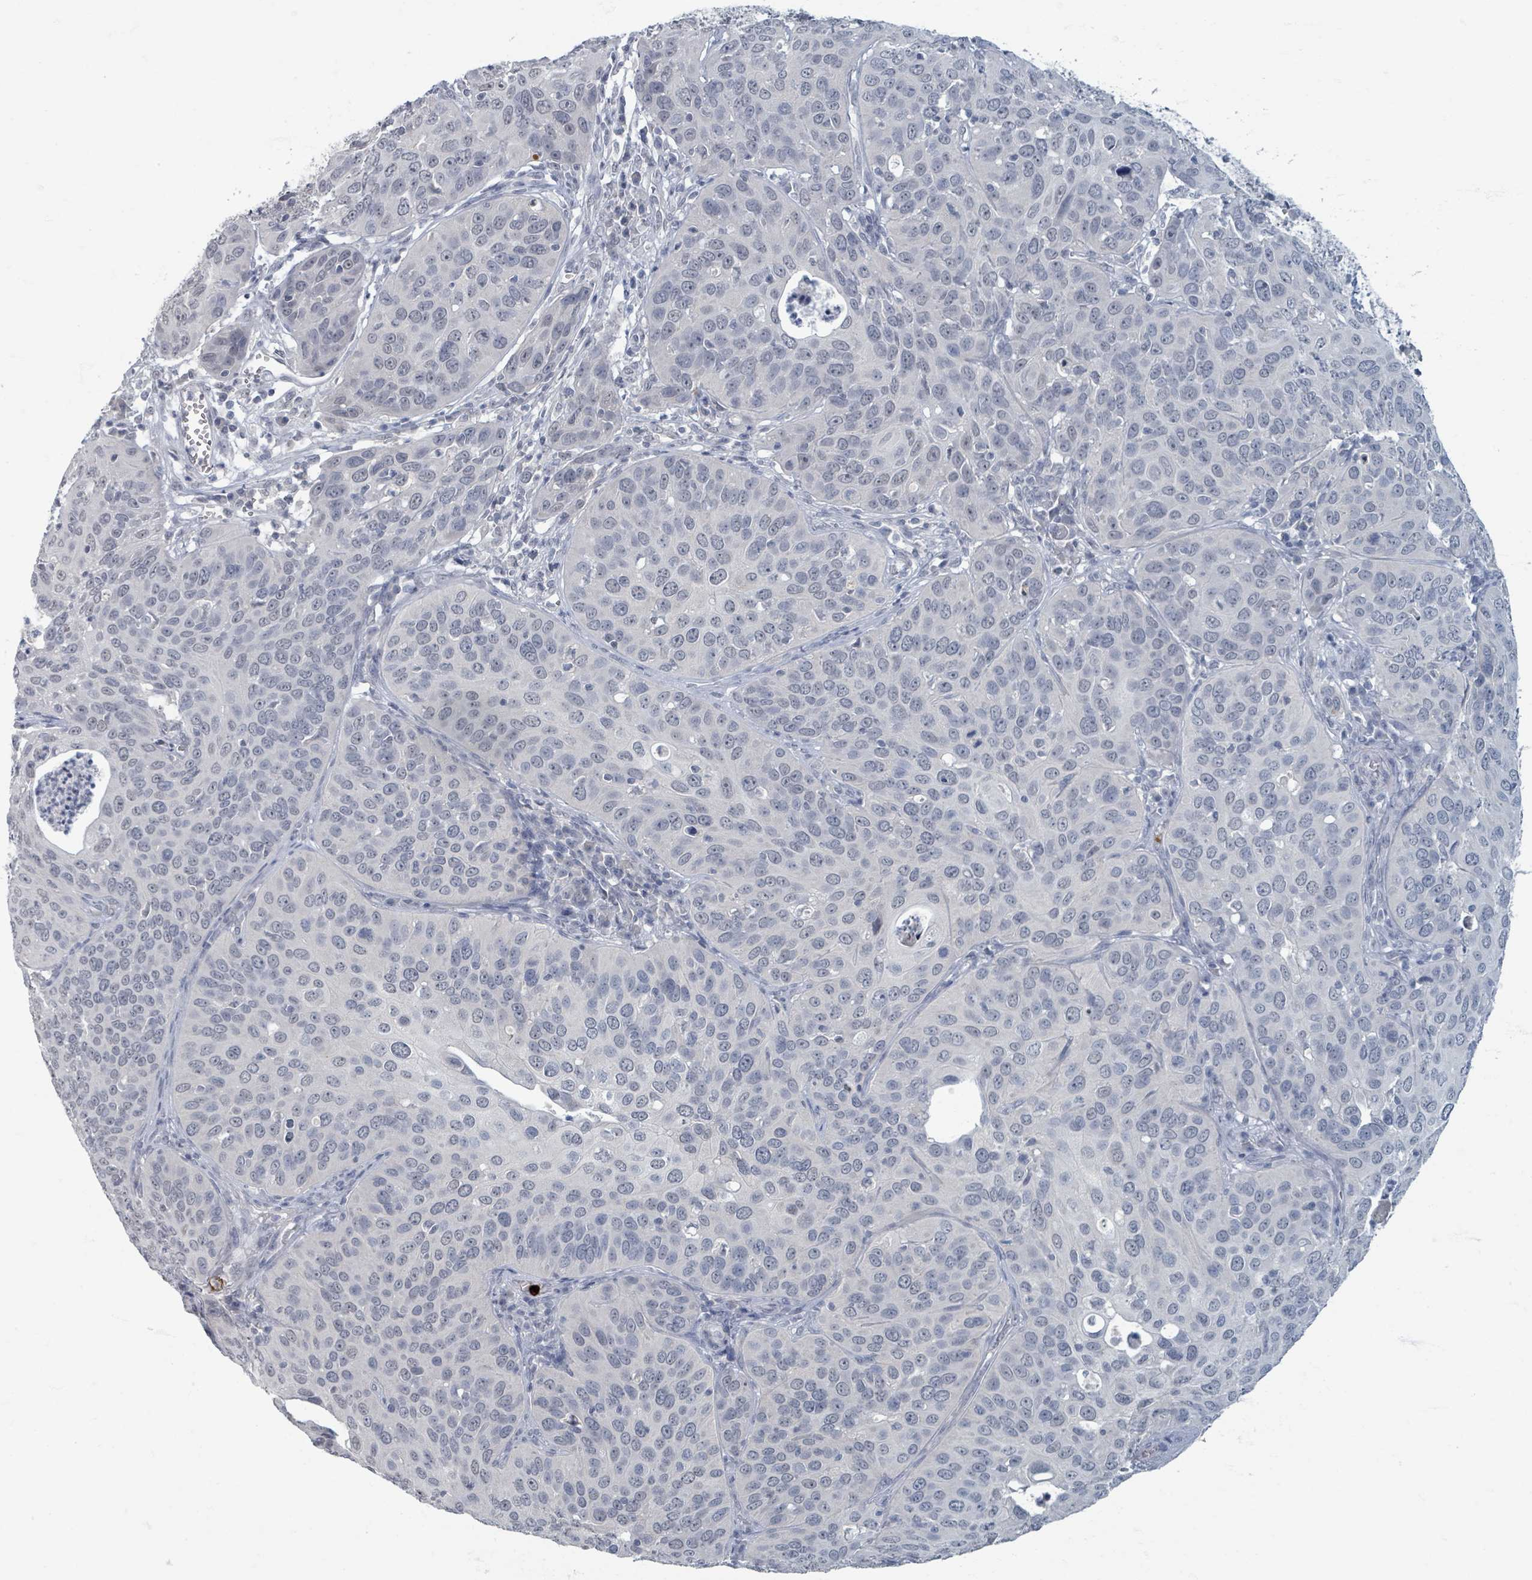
{"staining": {"intensity": "negative", "quantity": "none", "location": "none"}, "tissue": "cervical cancer", "cell_type": "Tumor cells", "image_type": "cancer", "snomed": [{"axis": "morphology", "description": "Squamous cell carcinoma, NOS"}, {"axis": "topography", "description": "Cervix"}], "caption": "The image displays no significant staining in tumor cells of cervical squamous cell carcinoma. (Immunohistochemistry (ihc), brightfield microscopy, high magnification).", "gene": "WNT11", "patient": {"sex": "female", "age": 36}}